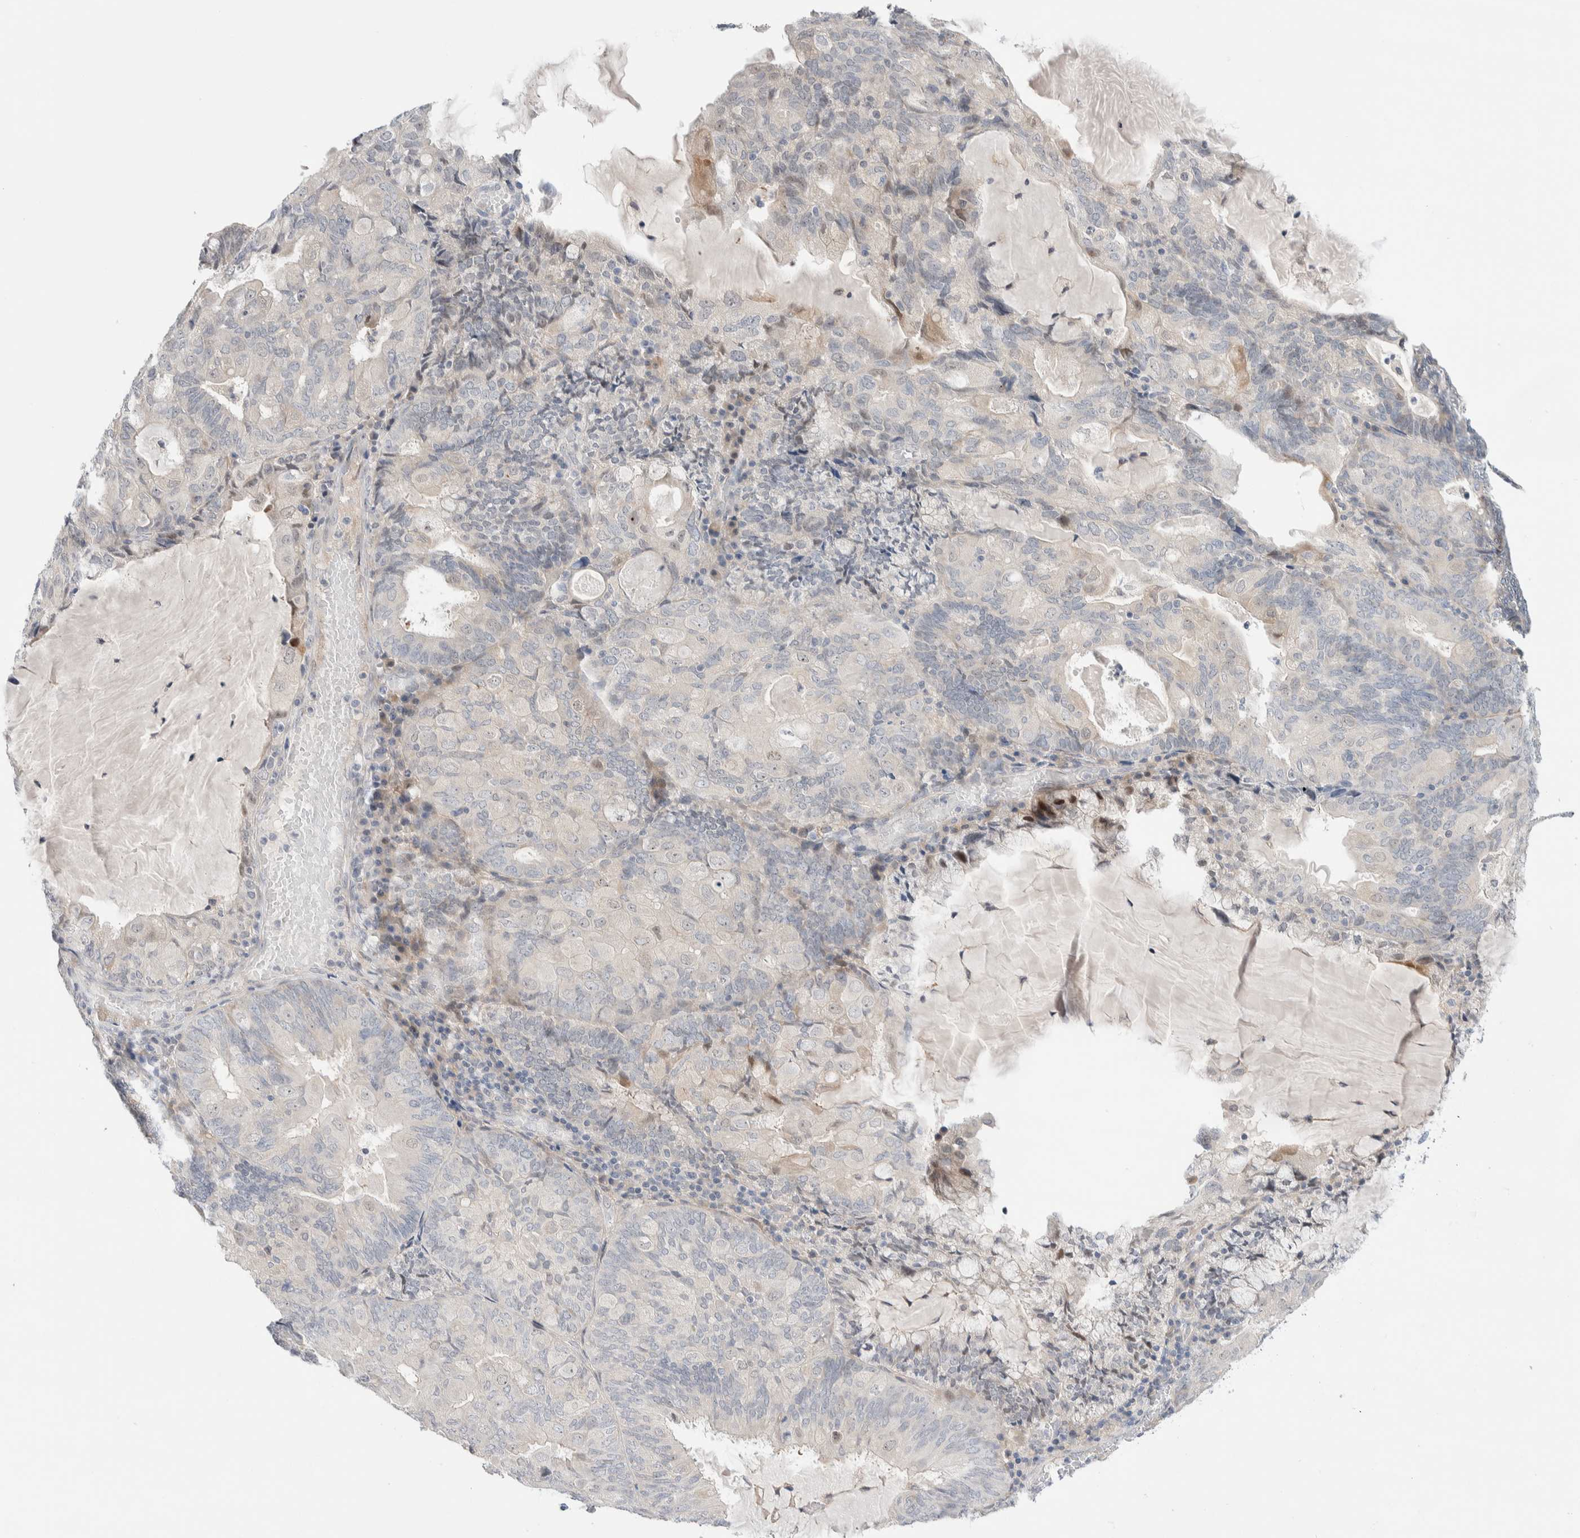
{"staining": {"intensity": "negative", "quantity": "none", "location": "none"}, "tissue": "endometrial cancer", "cell_type": "Tumor cells", "image_type": "cancer", "snomed": [{"axis": "morphology", "description": "Adenocarcinoma, NOS"}, {"axis": "topography", "description": "Endometrium"}], "caption": "This is an immunohistochemistry (IHC) micrograph of adenocarcinoma (endometrial). There is no staining in tumor cells.", "gene": "DNAJB6", "patient": {"sex": "female", "age": 81}}